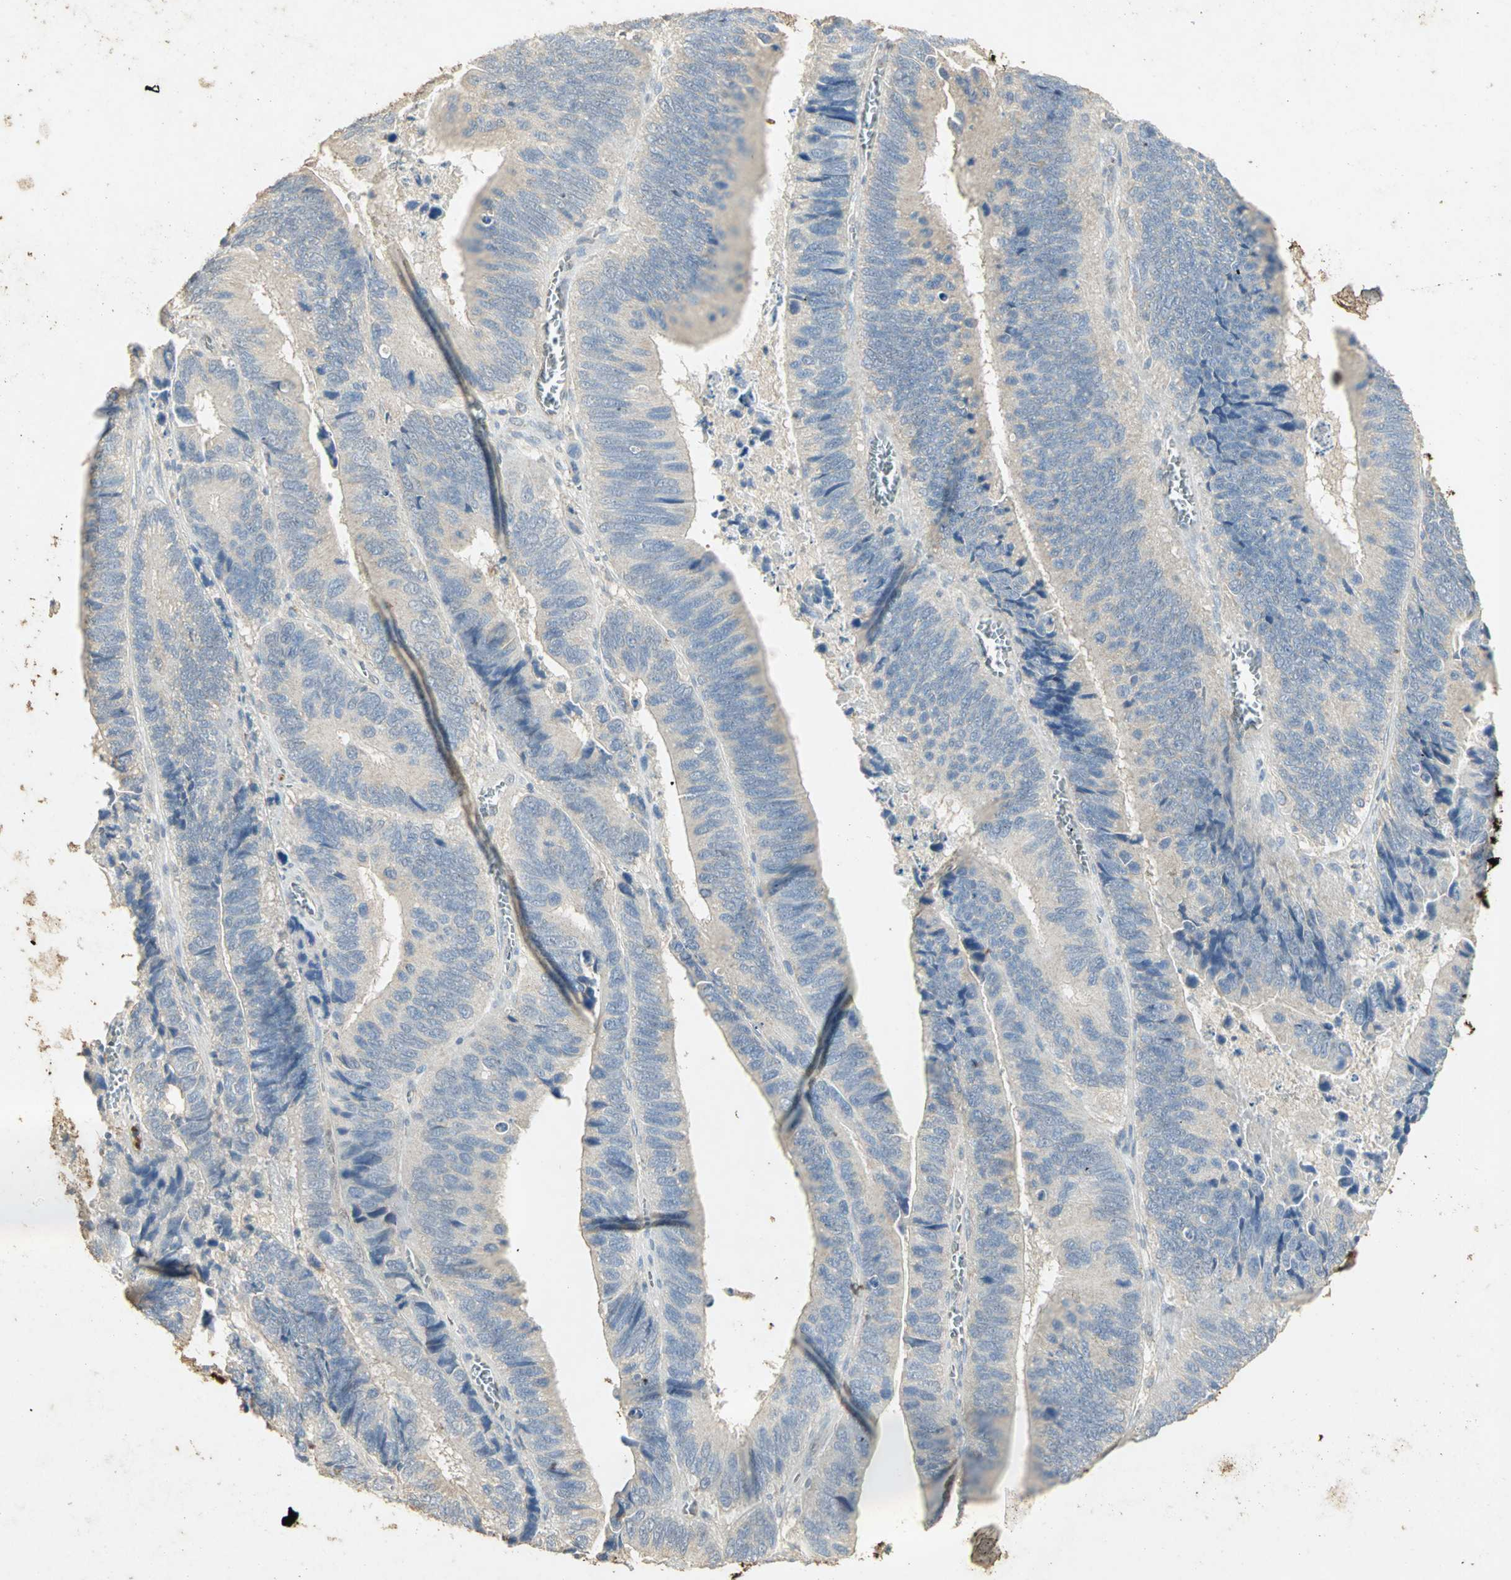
{"staining": {"intensity": "weak", "quantity": "<25%", "location": "cytoplasmic/membranous"}, "tissue": "colorectal cancer", "cell_type": "Tumor cells", "image_type": "cancer", "snomed": [{"axis": "morphology", "description": "Adenocarcinoma, NOS"}, {"axis": "topography", "description": "Colon"}], "caption": "This micrograph is of colorectal cancer stained with IHC to label a protein in brown with the nuclei are counter-stained blue. There is no staining in tumor cells.", "gene": "ASB9", "patient": {"sex": "male", "age": 72}}